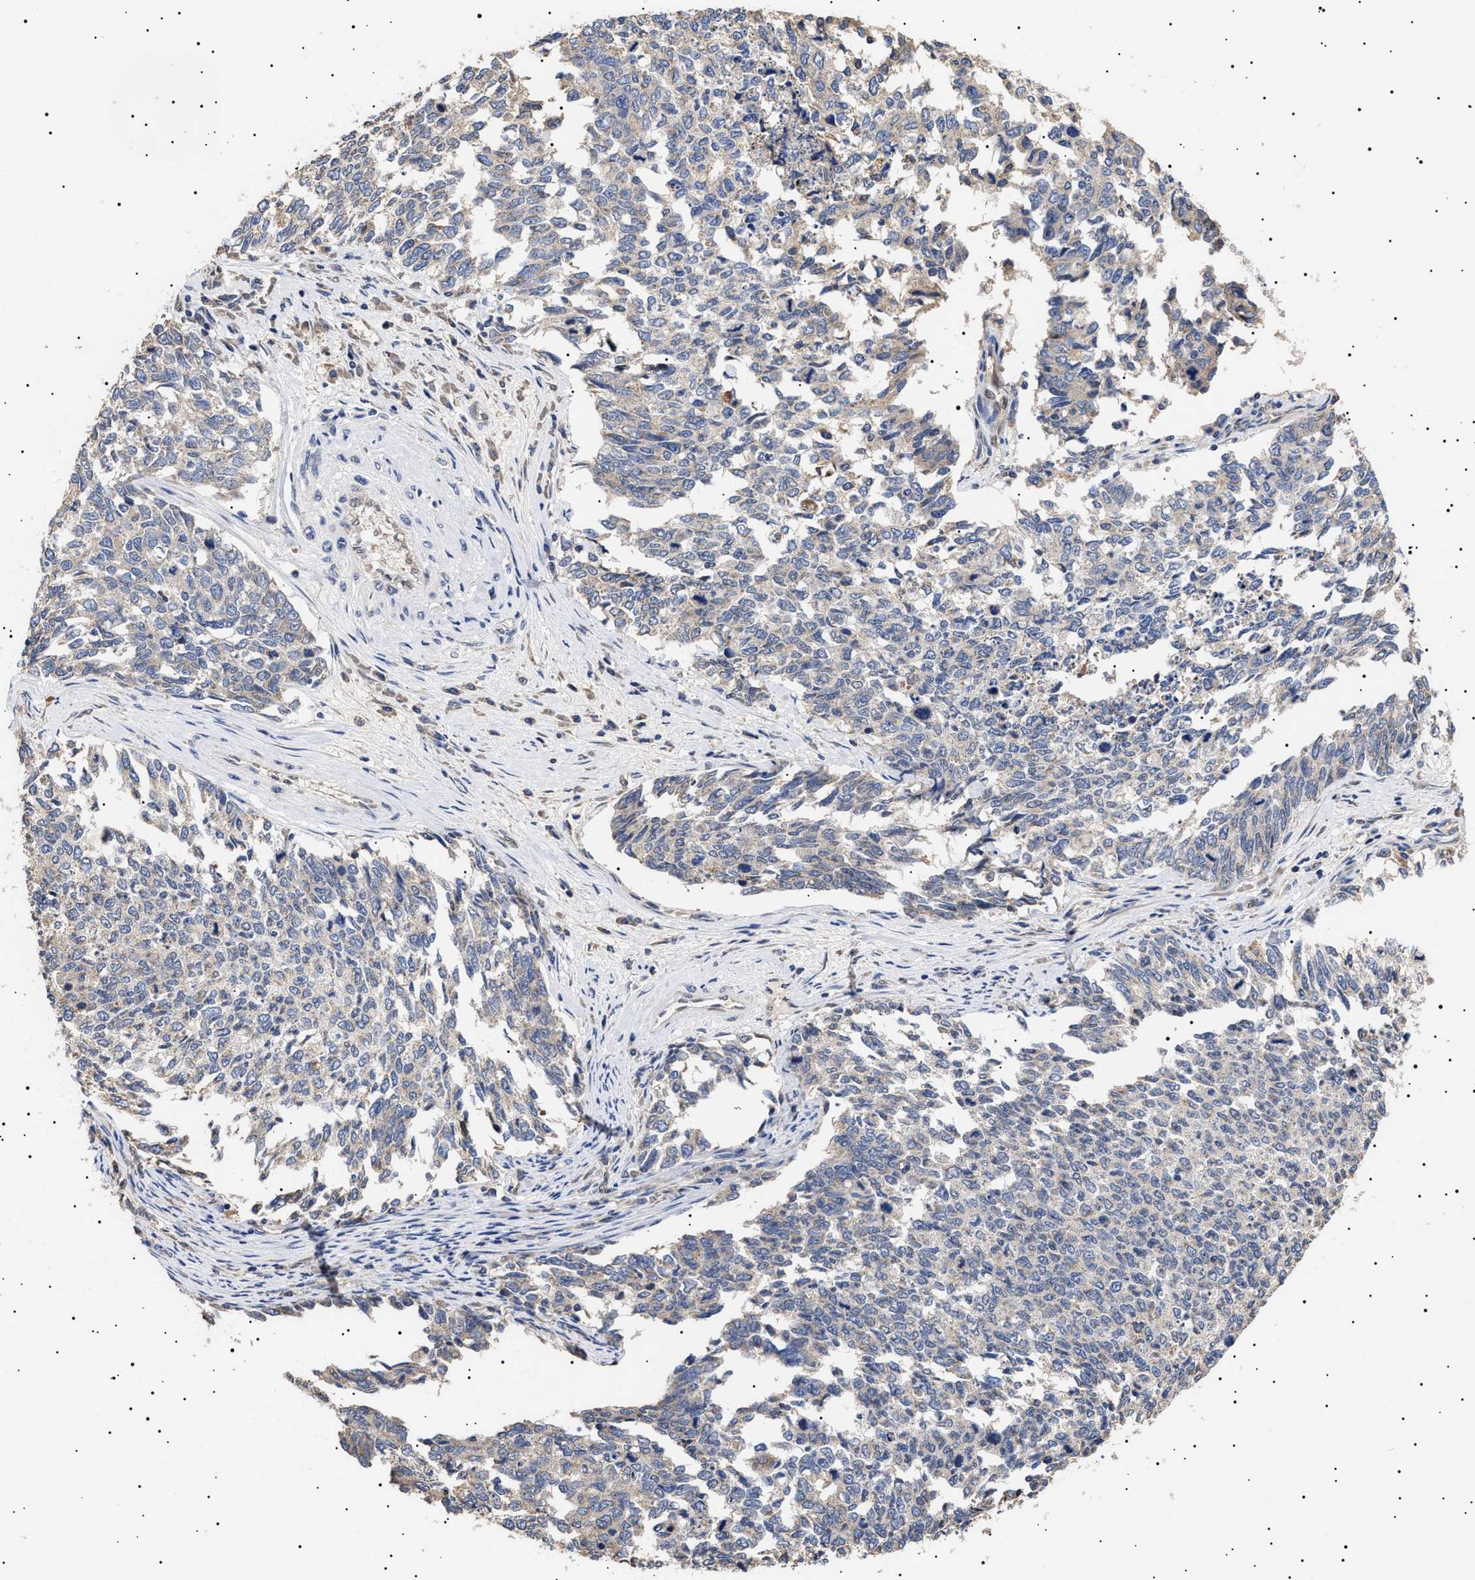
{"staining": {"intensity": "negative", "quantity": "none", "location": "none"}, "tissue": "cervical cancer", "cell_type": "Tumor cells", "image_type": "cancer", "snomed": [{"axis": "morphology", "description": "Squamous cell carcinoma, NOS"}, {"axis": "topography", "description": "Cervix"}], "caption": "High power microscopy histopathology image of an IHC photomicrograph of cervical cancer, revealing no significant positivity in tumor cells.", "gene": "KRBA1", "patient": {"sex": "female", "age": 63}}